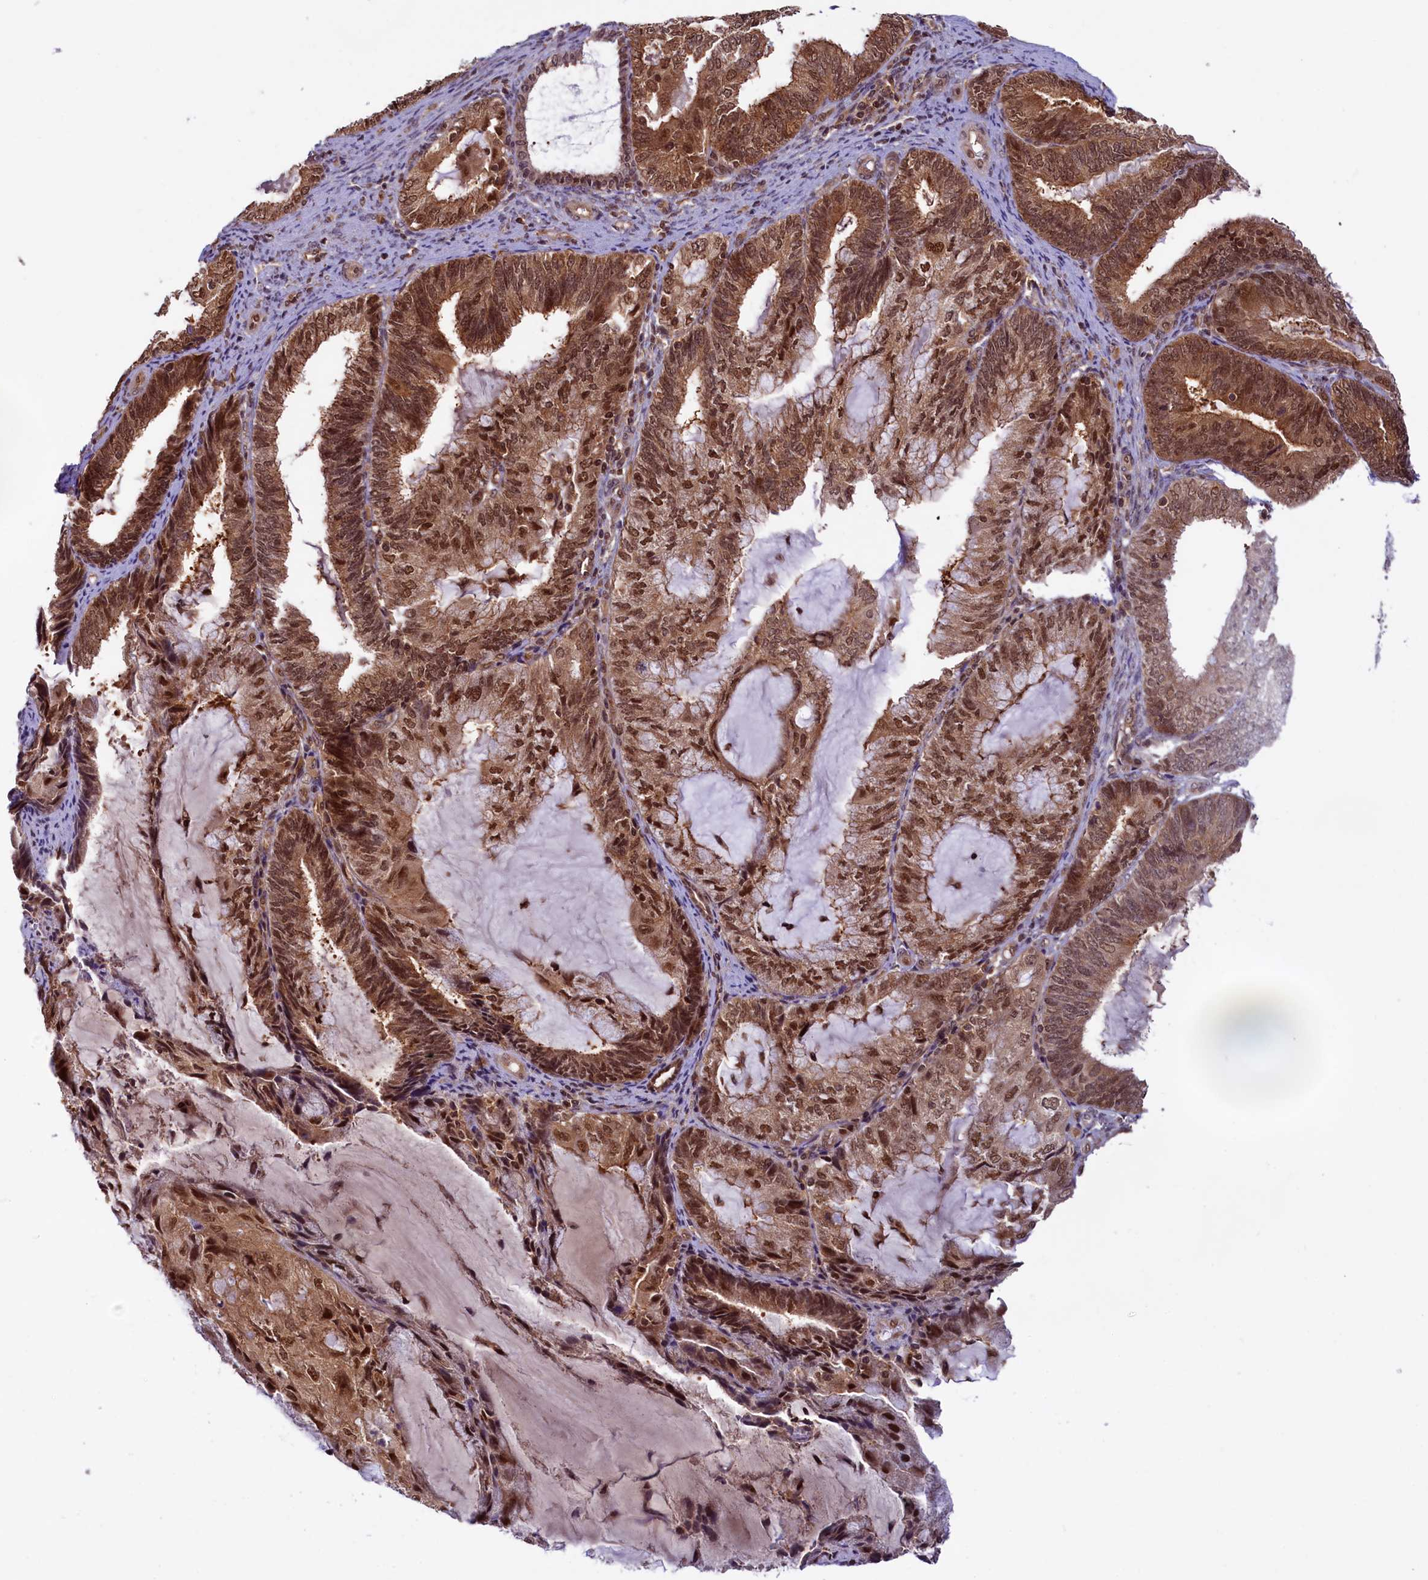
{"staining": {"intensity": "strong", "quantity": ">75%", "location": "cytoplasmic/membranous,nuclear"}, "tissue": "endometrial cancer", "cell_type": "Tumor cells", "image_type": "cancer", "snomed": [{"axis": "morphology", "description": "Adenocarcinoma, NOS"}, {"axis": "topography", "description": "Endometrium"}], "caption": "Tumor cells show high levels of strong cytoplasmic/membranous and nuclear staining in approximately >75% of cells in endometrial cancer (adenocarcinoma).", "gene": "SLC7A6OS", "patient": {"sex": "female", "age": 81}}